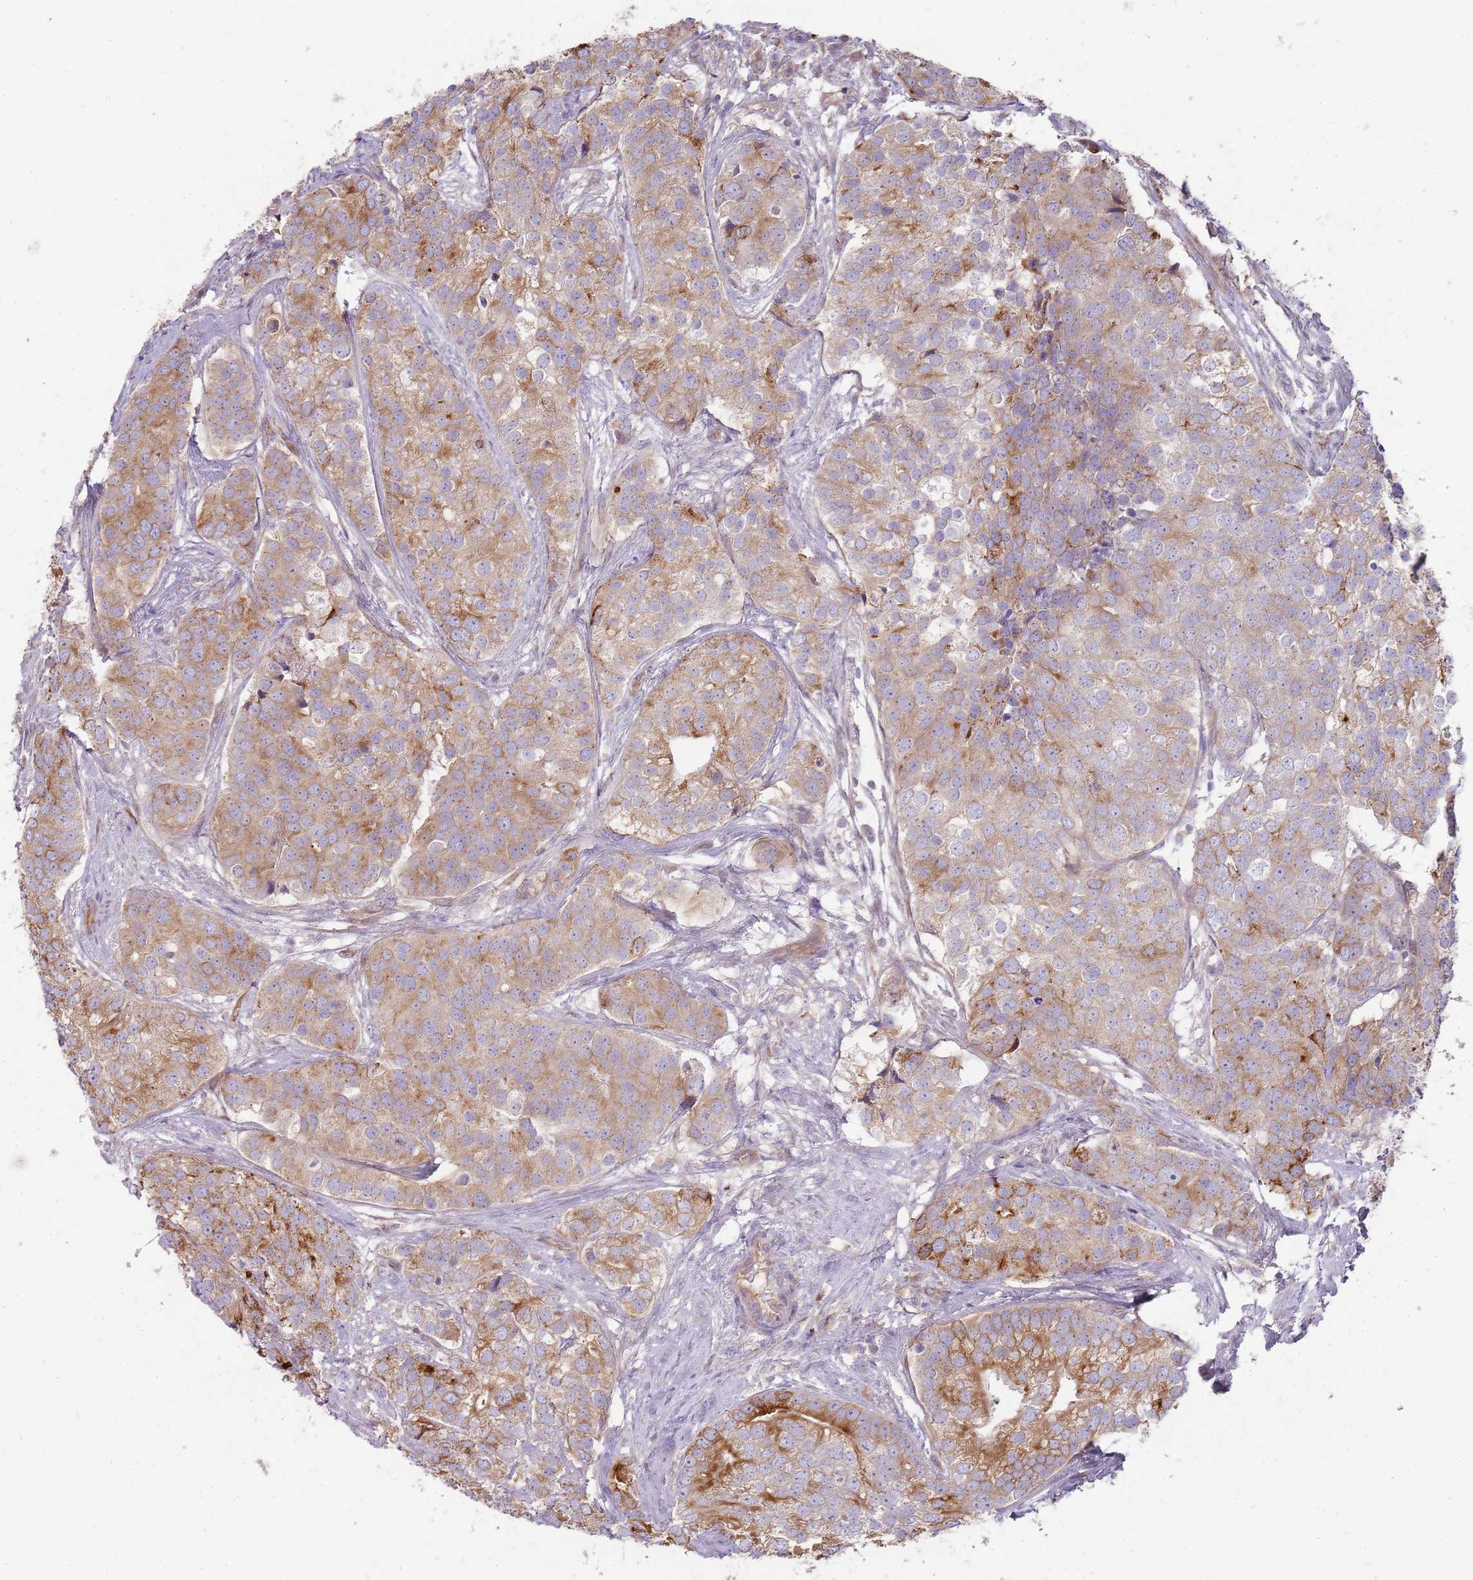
{"staining": {"intensity": "moderate", "quantity": ">75%", "location": "cytoplasmic/membranous"}, "tissue": "prostate cancer", "cell_type": "Tumor cells", "image_type": "cancer", "snomed": [{"axis": "morphology", "description": "Adenocarcinoma, High grade"}, {"axis": "topography", "description": "Prostate"}], "caption": "Prostate cancer was stained to show a protein in brown. There is medium levels of moderate cytoplasmic/membranous positivity in approximately >75% of tumor cells. (DAB (3,3'-diaminobenzidine) IHC with brightfield microscopy, high magnification).", "gene": "EMC1", "patient": {"sex": "male", "age": 62}}